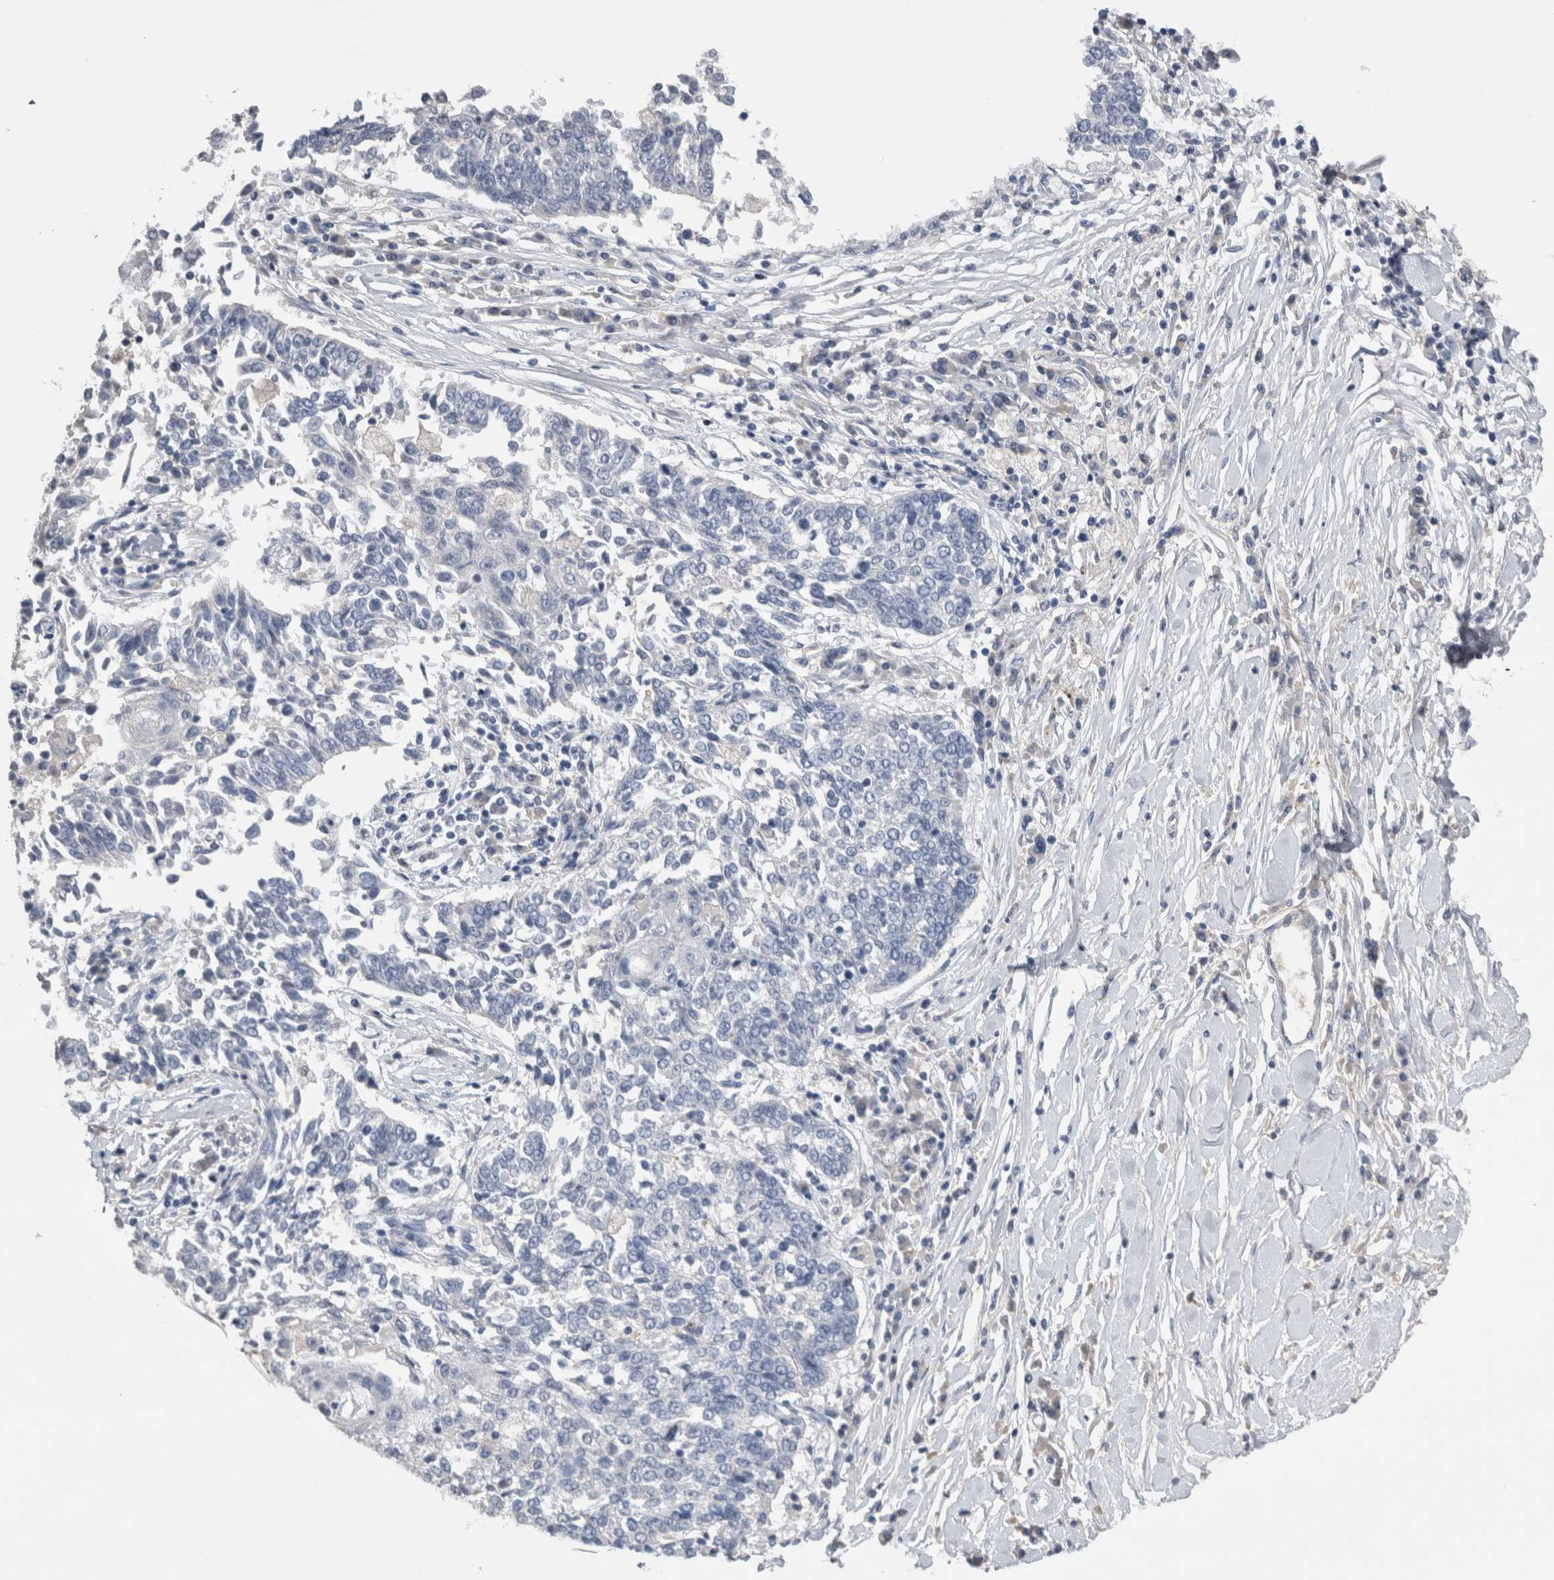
{"staining": {"intensity": "negative", "quantity": "none", "location": "none"}, "tissue": "lung cancer", "cell_type": "Tumor cells", "image_type": "cancer", "snomed": [{"axis": "morphology", "description": "Normal tissue, NOS"}, {"axis": "morphology", "description": "Squamous cell carcinoma, NOS"}, {"axis": "topography", "description": "Cartilage tissue"}, {"axis": "topography", "description": "Bronchus"}, {"axis": "topography", "description": "Lung"}, {"axis": "topography", "description": "Peripheral nerve tissue"}], "caption": "Tumor cells are negative for protein expression in human lung squamous cell carcinoma.", "gene": "REG1A", "patient": {"sex": "female", "age": 49}}